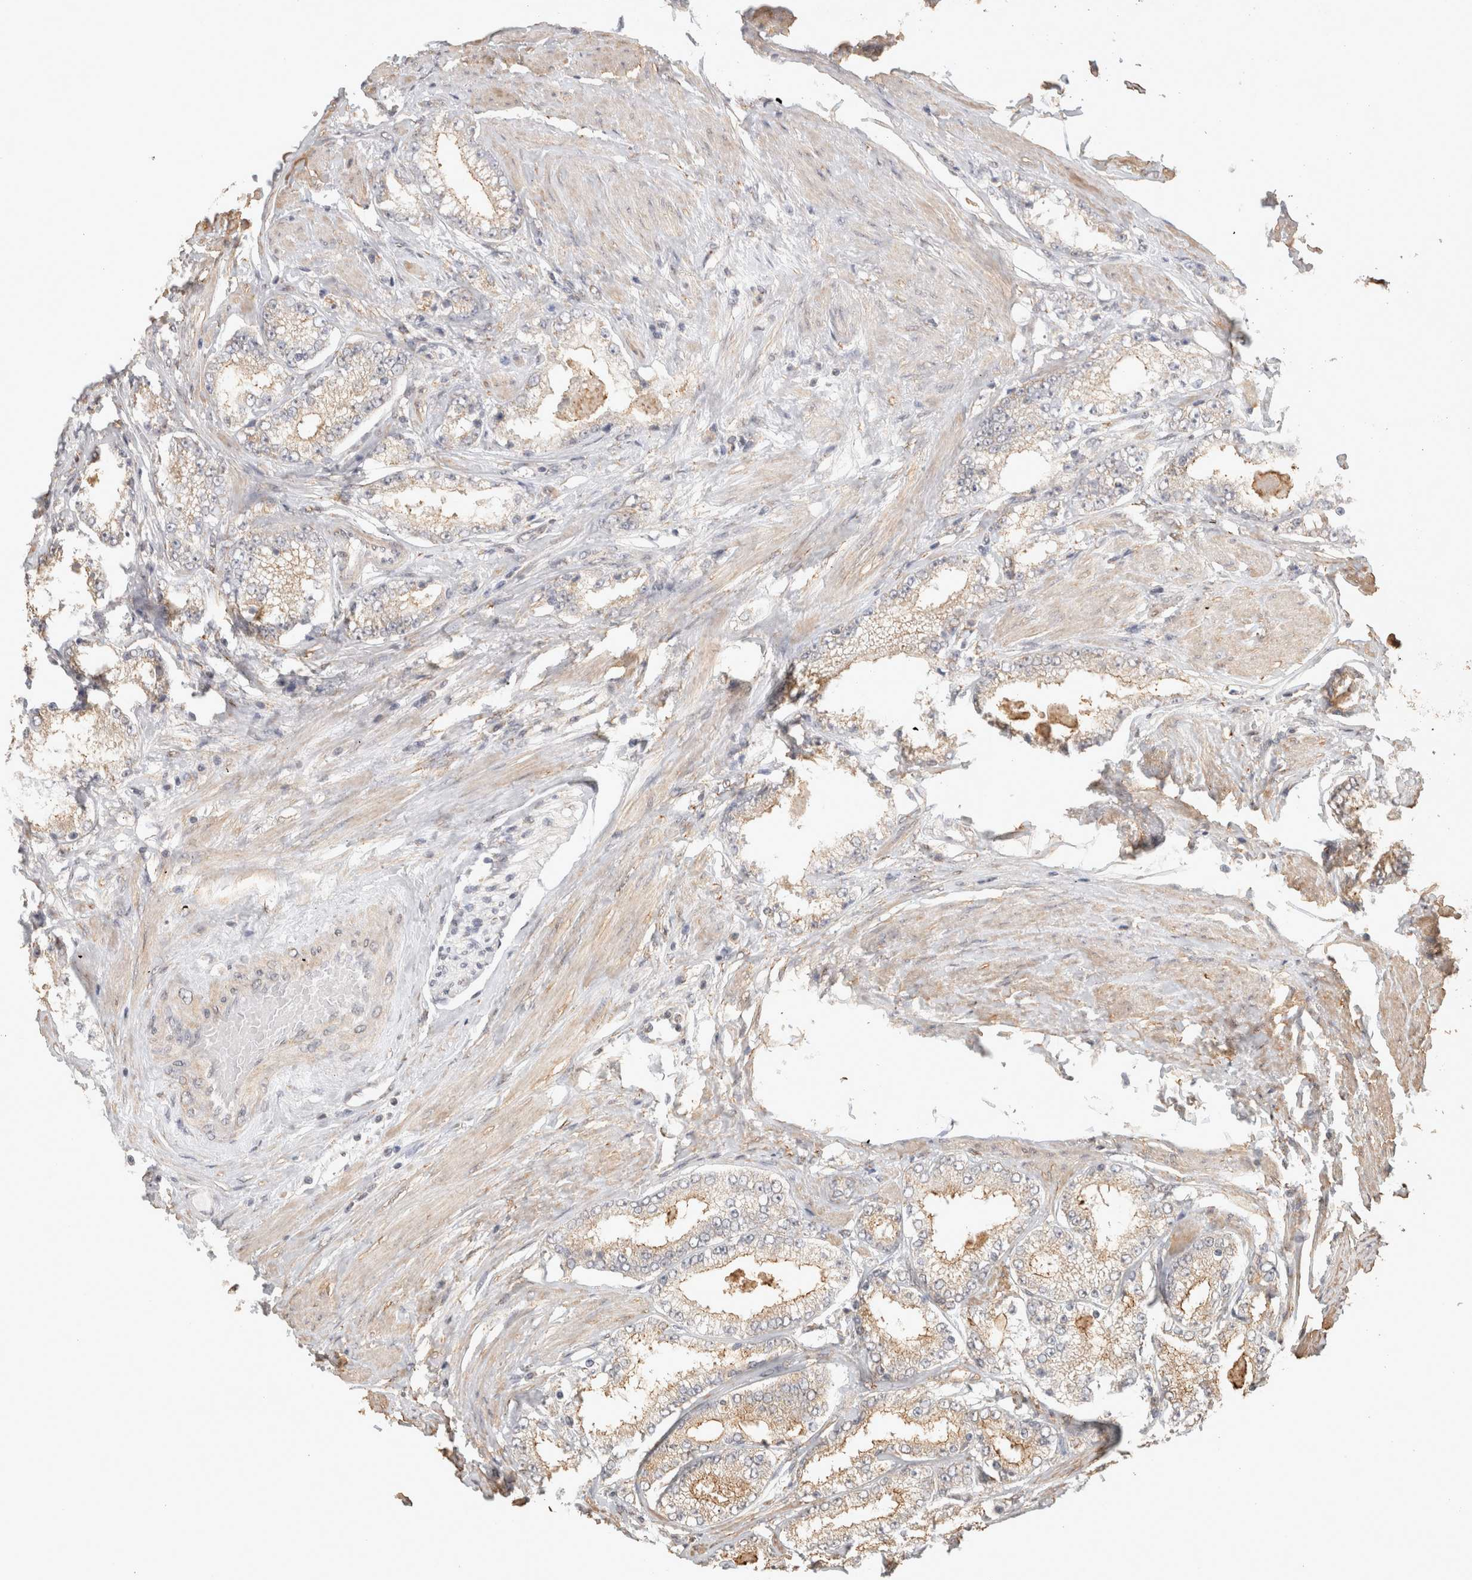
{"staining": {"intensity": "weak", "quantity": "25%-75%", "location": "cytoplasmic/membranous"}, "tissue": "prostate cancer", "cell_type": "Tumor cells", "image_type": "cancer", "snomed": [{"axis": "morphology", "description": "Adenocarcinoma, Low grade"}, {"axis": "topography", "description": "Prostate"}], "caption": "Tumor cells reveal low levels of weak cytoplasmic/membranous expression in approximately 25%-75% of cells in human prostate cancer (low-grade adenocarcinoma).", "gene": "BNIP3L", "patient": {"sex": "male", "age": 63}}